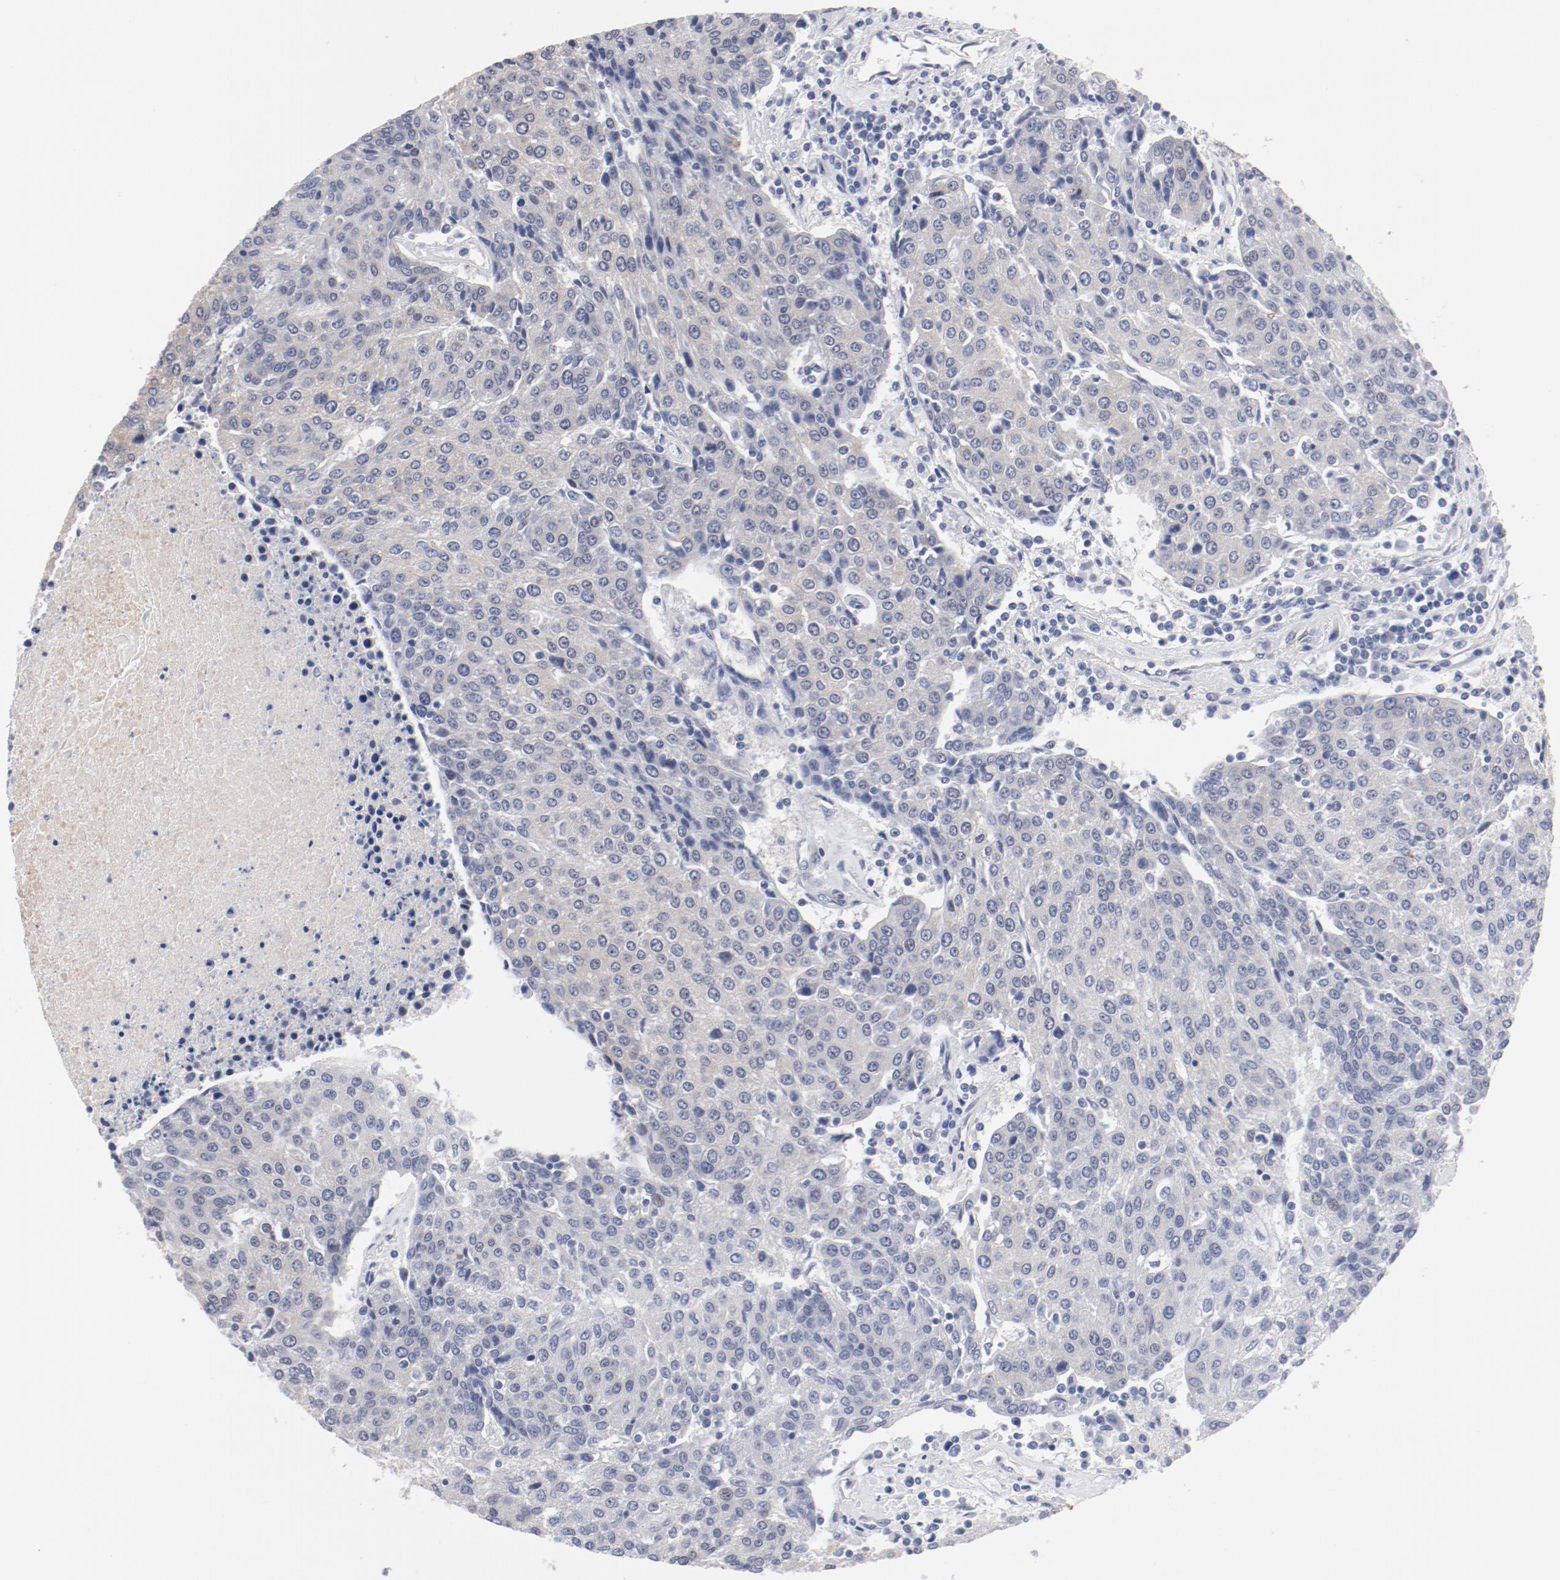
{"staining": {"intensity": "negative", "quantity": "none", "location": "none"}, "tissue": "urothelial cancer", "cell_type": "Tumor cells", "image_type": "cancer", "snomed": [{"axis": "morphology", "description": "Urothelial carcinoma, High grade"}, {"axis": "topography", "description": "Urinary bladder"}], "caption": "High magnification brightfield microscopy of urothelial carcinoma (high-grade) stained with DAB (brown) and counterstained with hematoxylin (blue): tumor cells show no significant staining.", "gene": "GPR143", "patient": {"sex": "female", "age": 85}}